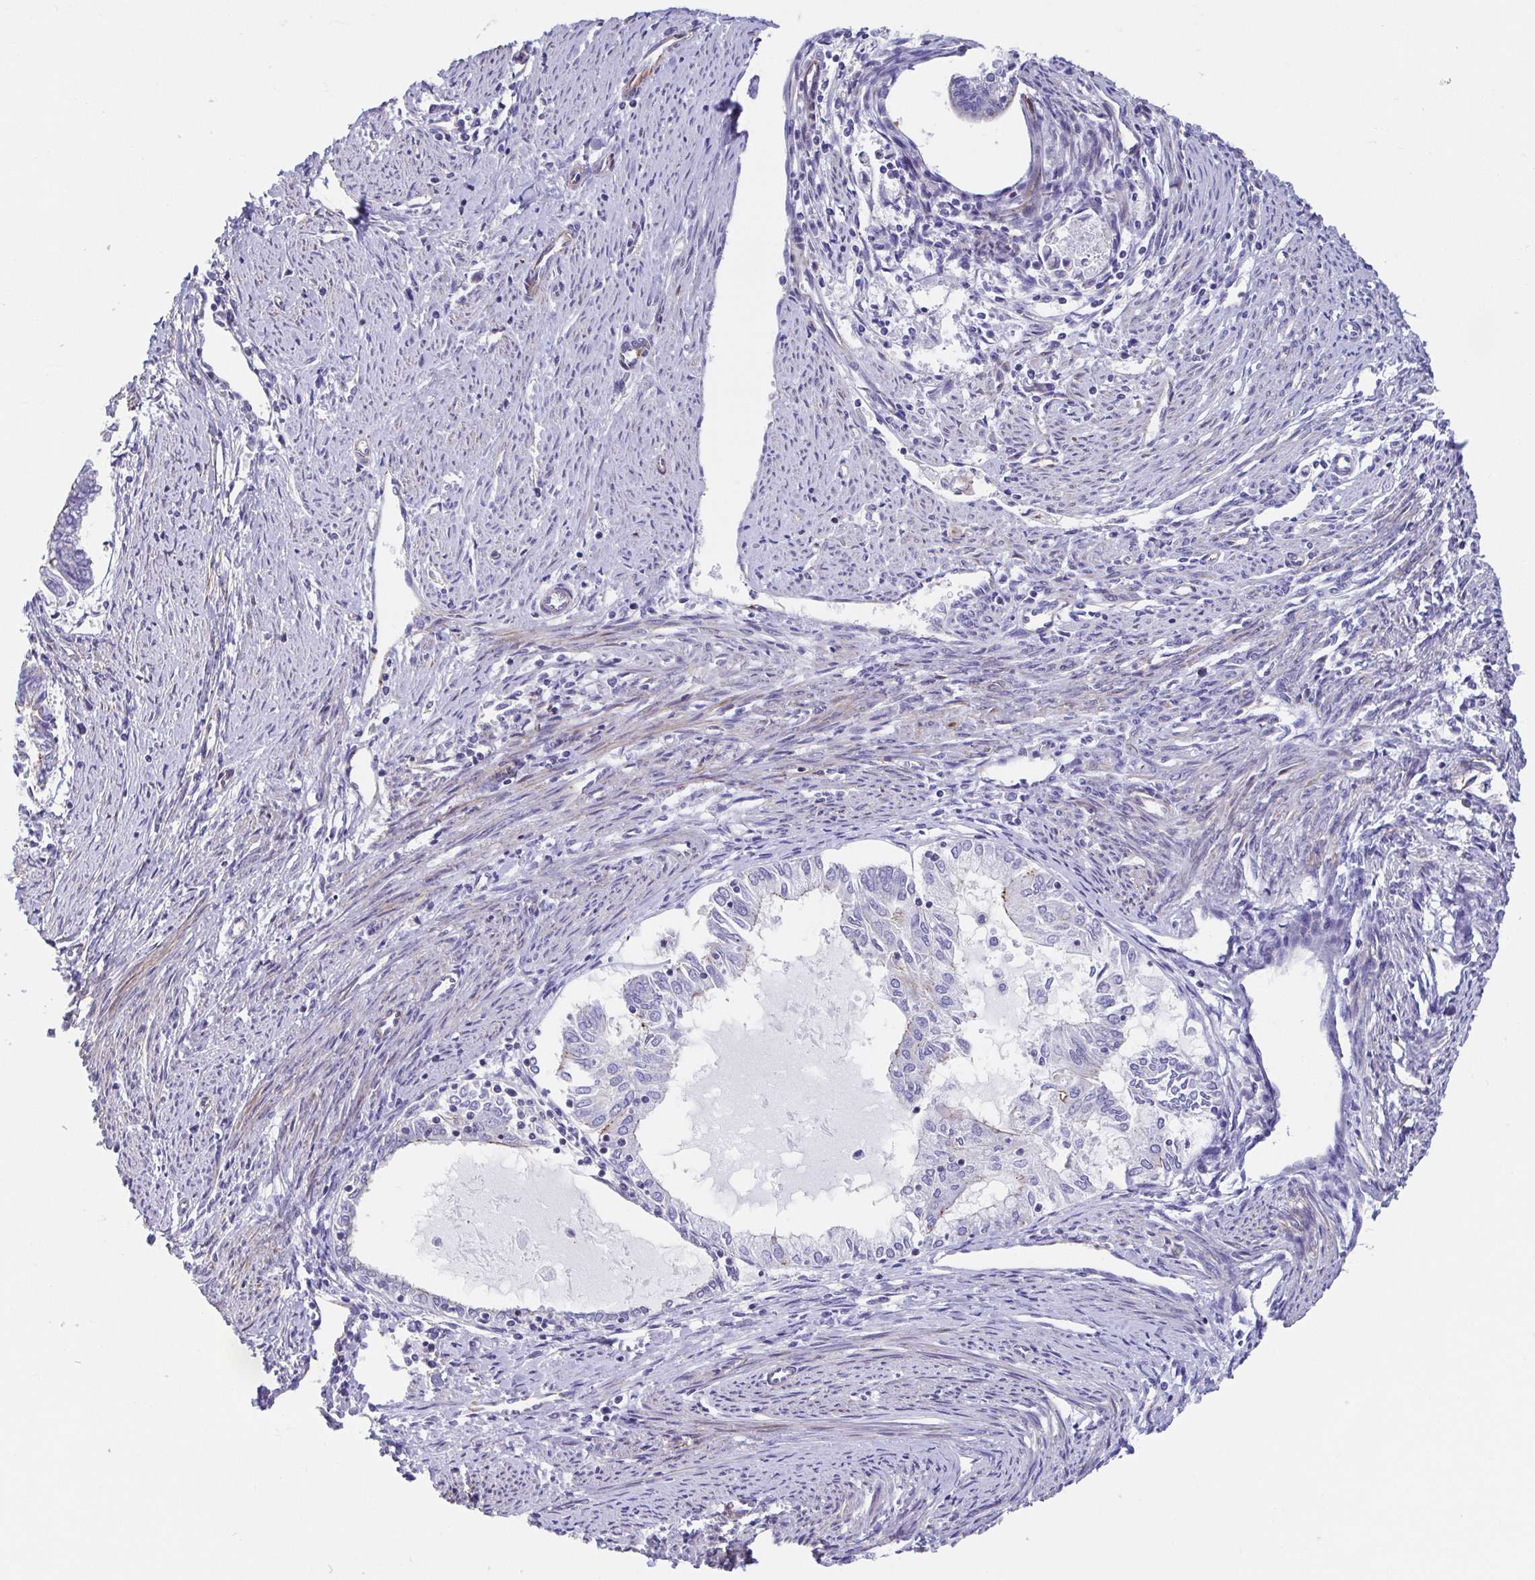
{"staining": {"intensity": "negative", "quantity": "none", "location": "none"}, "tissue": "endometrial cancer", "cell_type": "Tumor cells", "image_type": "cancer", "snomed": [{"axis": "morphology", "description": "Adenocarcinoma, NOS"}, {"axis": "topography", "description": "Endometrium"}], "caption": "DAB immunohistochemical staining of human endometrial adenocarcinoma displays no significant staining in tumor cells.", "gene": "TRAM2", "patient": {"sex": "female", "age": 79}}